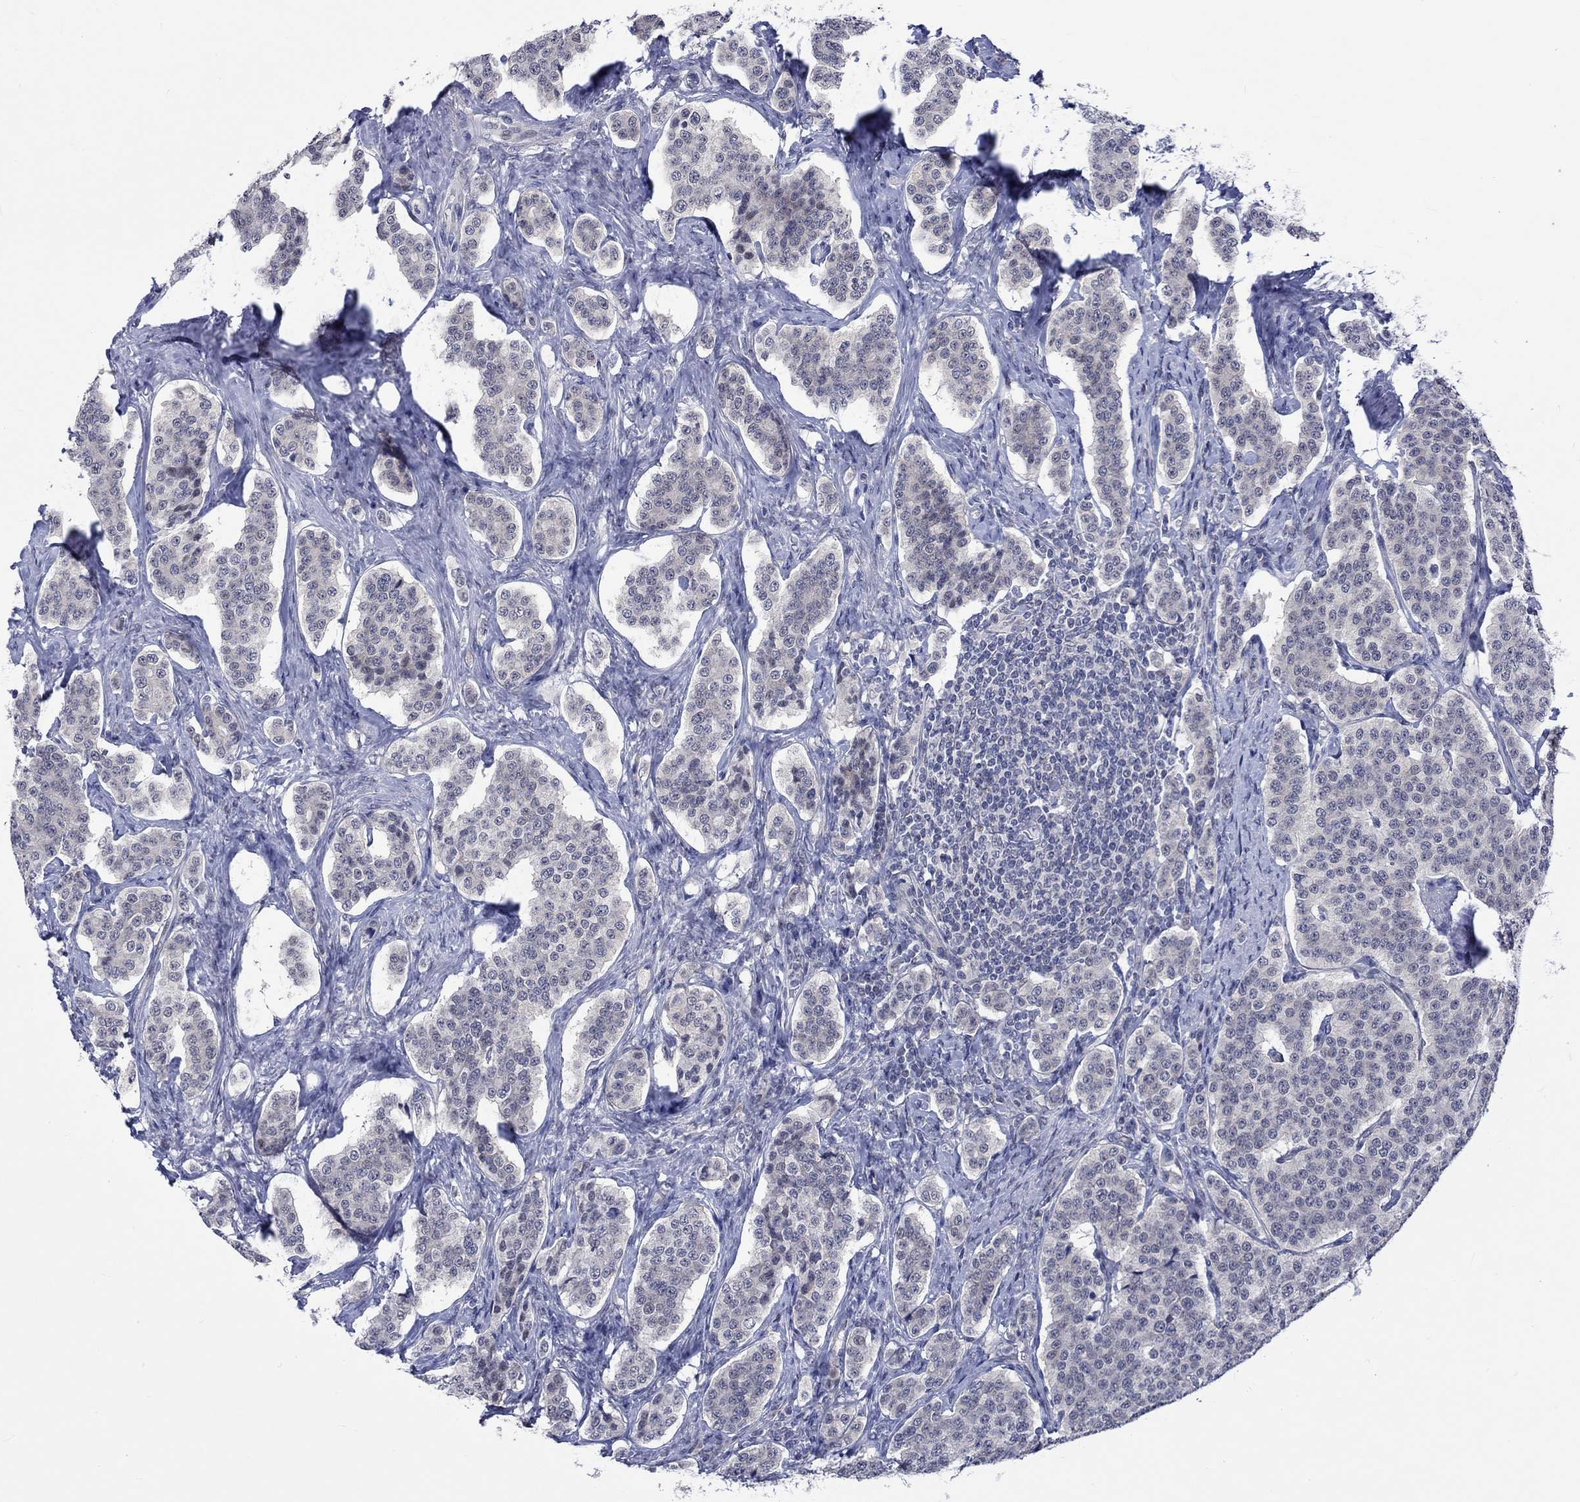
{"staining": {"intensity": "weak", "quantity": "<25%", "location": "nuclear"}, "tissue": "carcinoid", "cell_type": "Tumor cells", "image_type": "cancer", "snomed": [{"axis": "morphology", "description": "Carcinoid, malignant, NOS"}, {"axis": "topography", "description": "Small intestine"}], "caption": "A high-resolution image shows immunohistochemistry staining of carcinoid, which shows no significant positivity in tumor cells.", "gene": "E2F8", "patient": {"sex": "female", "age": 58}}